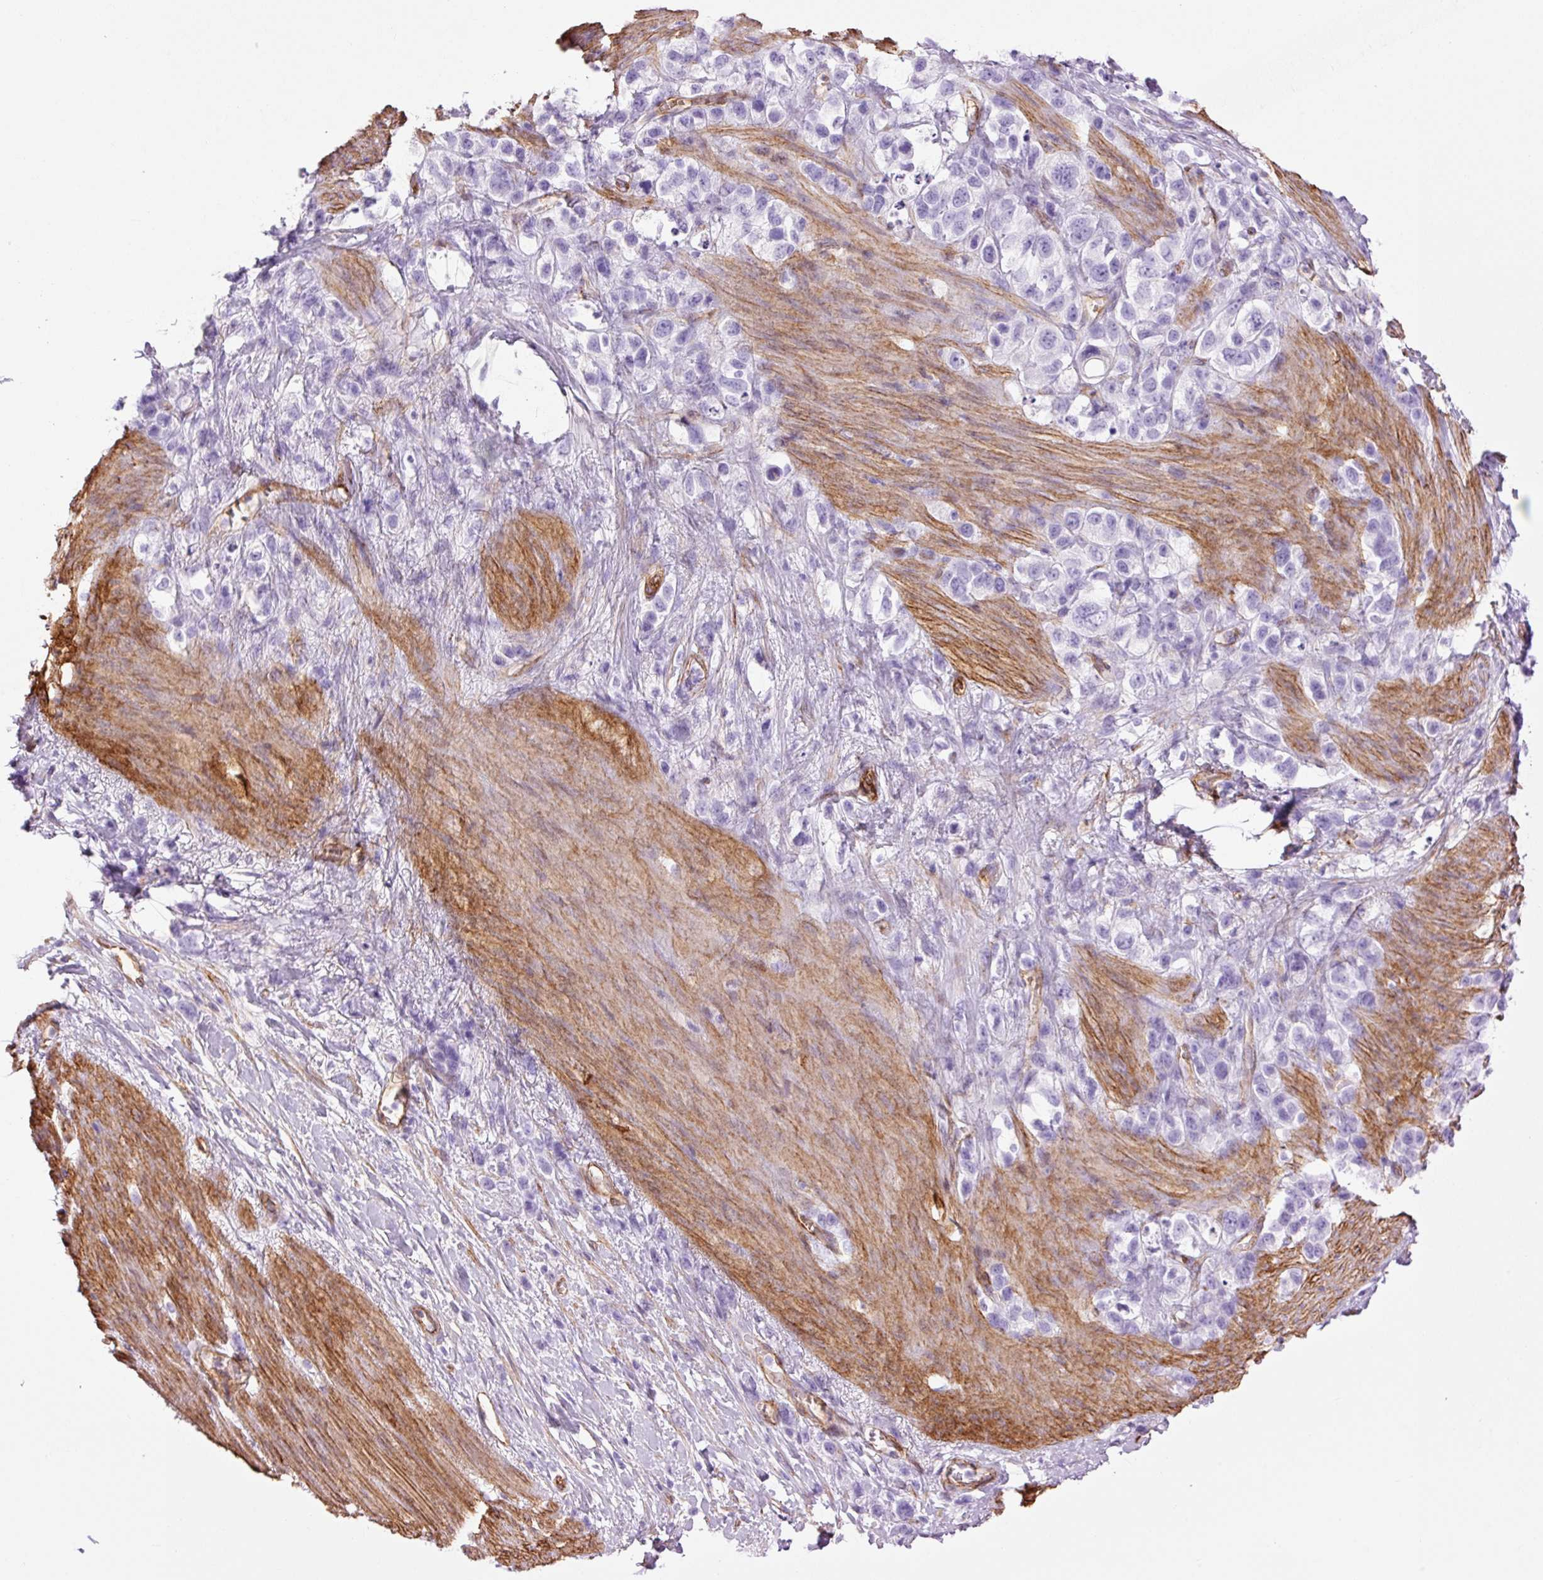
{"staining": {"intensity": "negative", "quantity": "none", "location": "none"}, "tissue": "stomach cancer", "cell_type": "Tumor cells", "image_type": "cancer", "snomed": [{"axis": "morphology", "description": "Adenocarcinoma, NOS"}, {"axis": "topography", "description": "Stomach"}], "caption": "High magnification brightfield microscopy of adenocarcinoma (stomach) stained with DAB (3,3'-diaminobenzidine) (brown) and counterstained with hematoxylin (blue): tumor cells show no significant positivity.", "gene": "CAV1", "patient": {"sex": "female", "age": 65}}